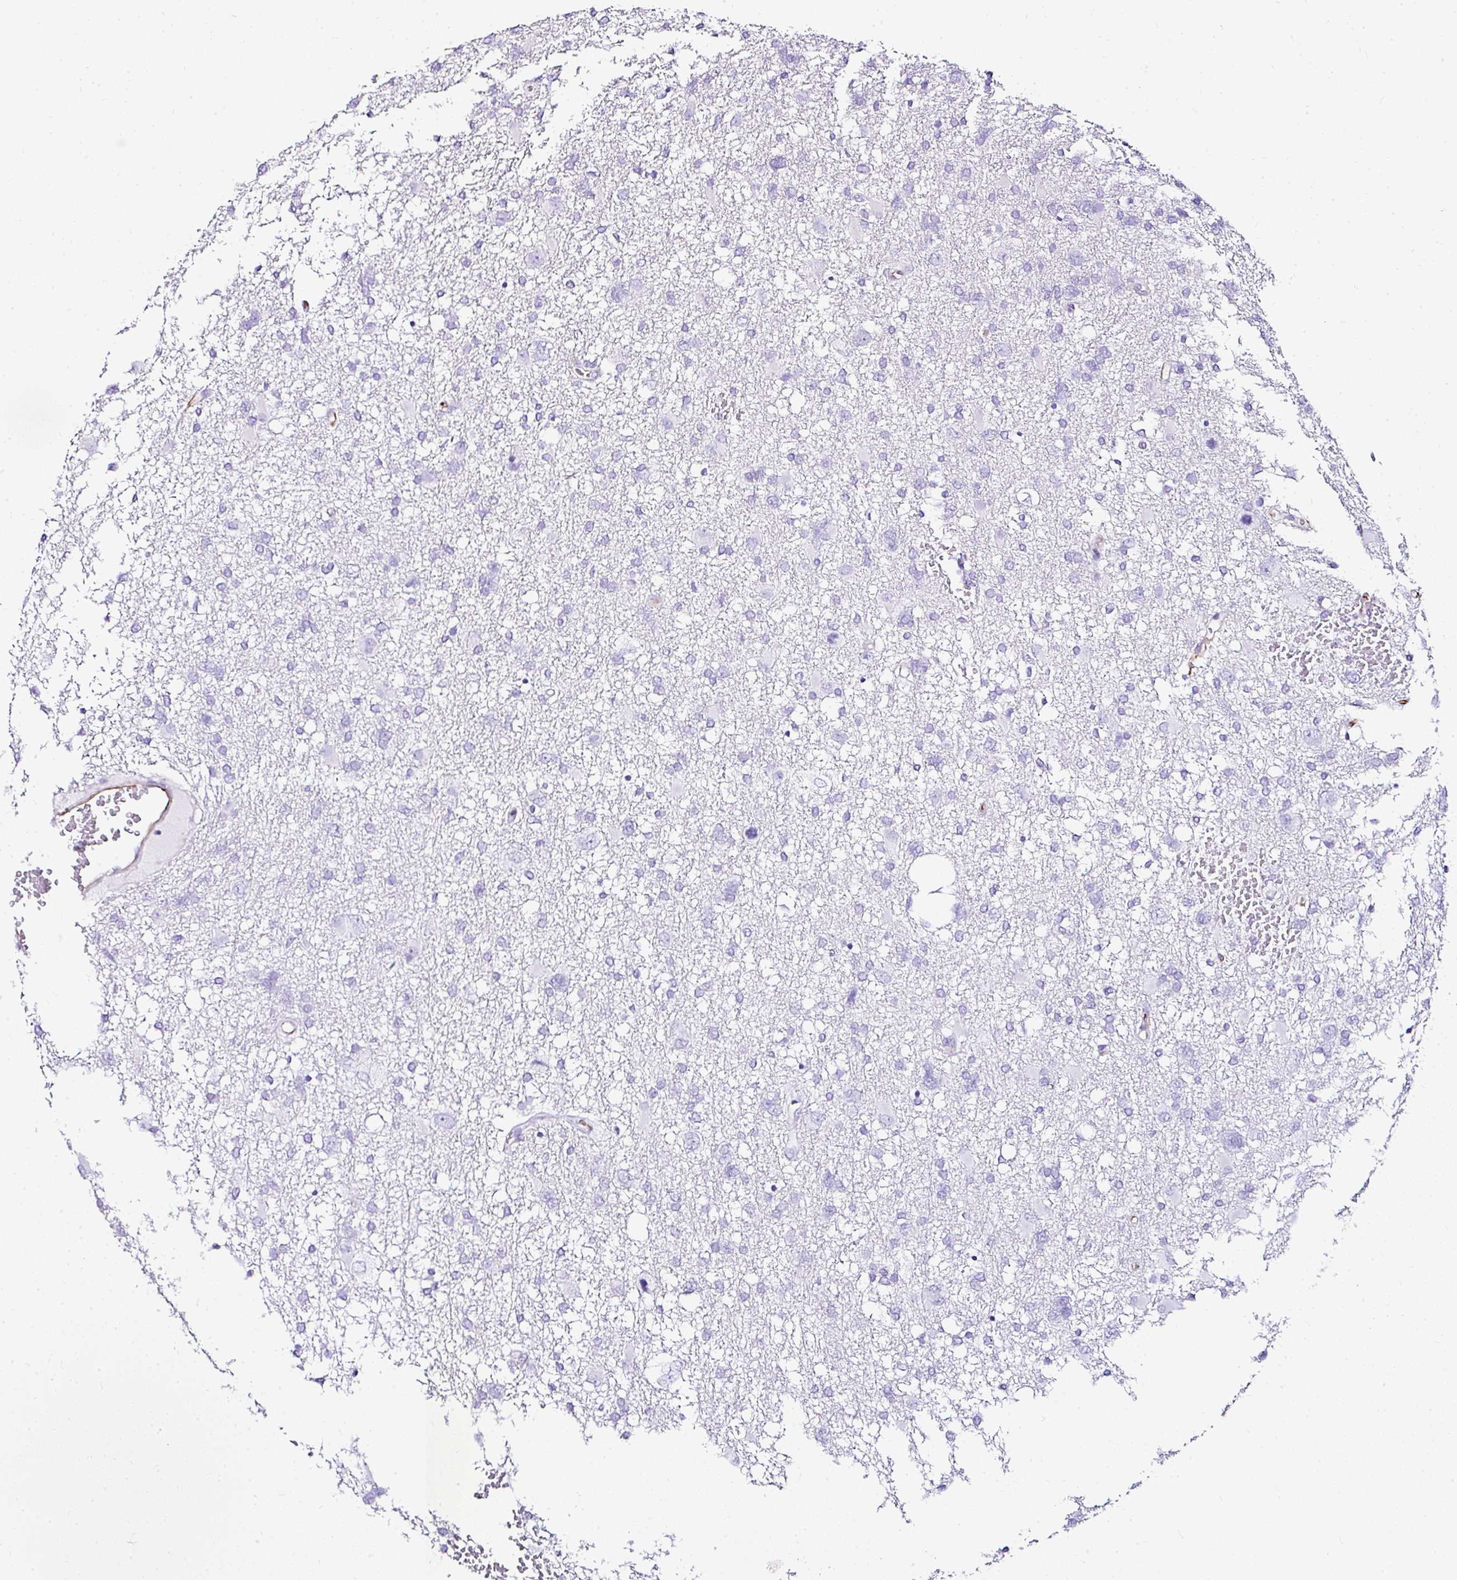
{"staining": {"intensity": "negative", "quantity": "none", "location": "none"}, "tissue": "glioma", "cell_type": "Tumor cells", "image_type": "cancer", "snomed": [{"axis": "morphology", "description": "Glioma, malignant, High grade"}, {"axis": "topography", "description": "Brain"}], "caption": "This is a micrograph of immunohistochemistry (IHC) staining of malignant glioma (high-grade), which shows no staining in tumor cells.", "gene": "DEPDC5", "patient": {"sex": "male", "age": 61}}